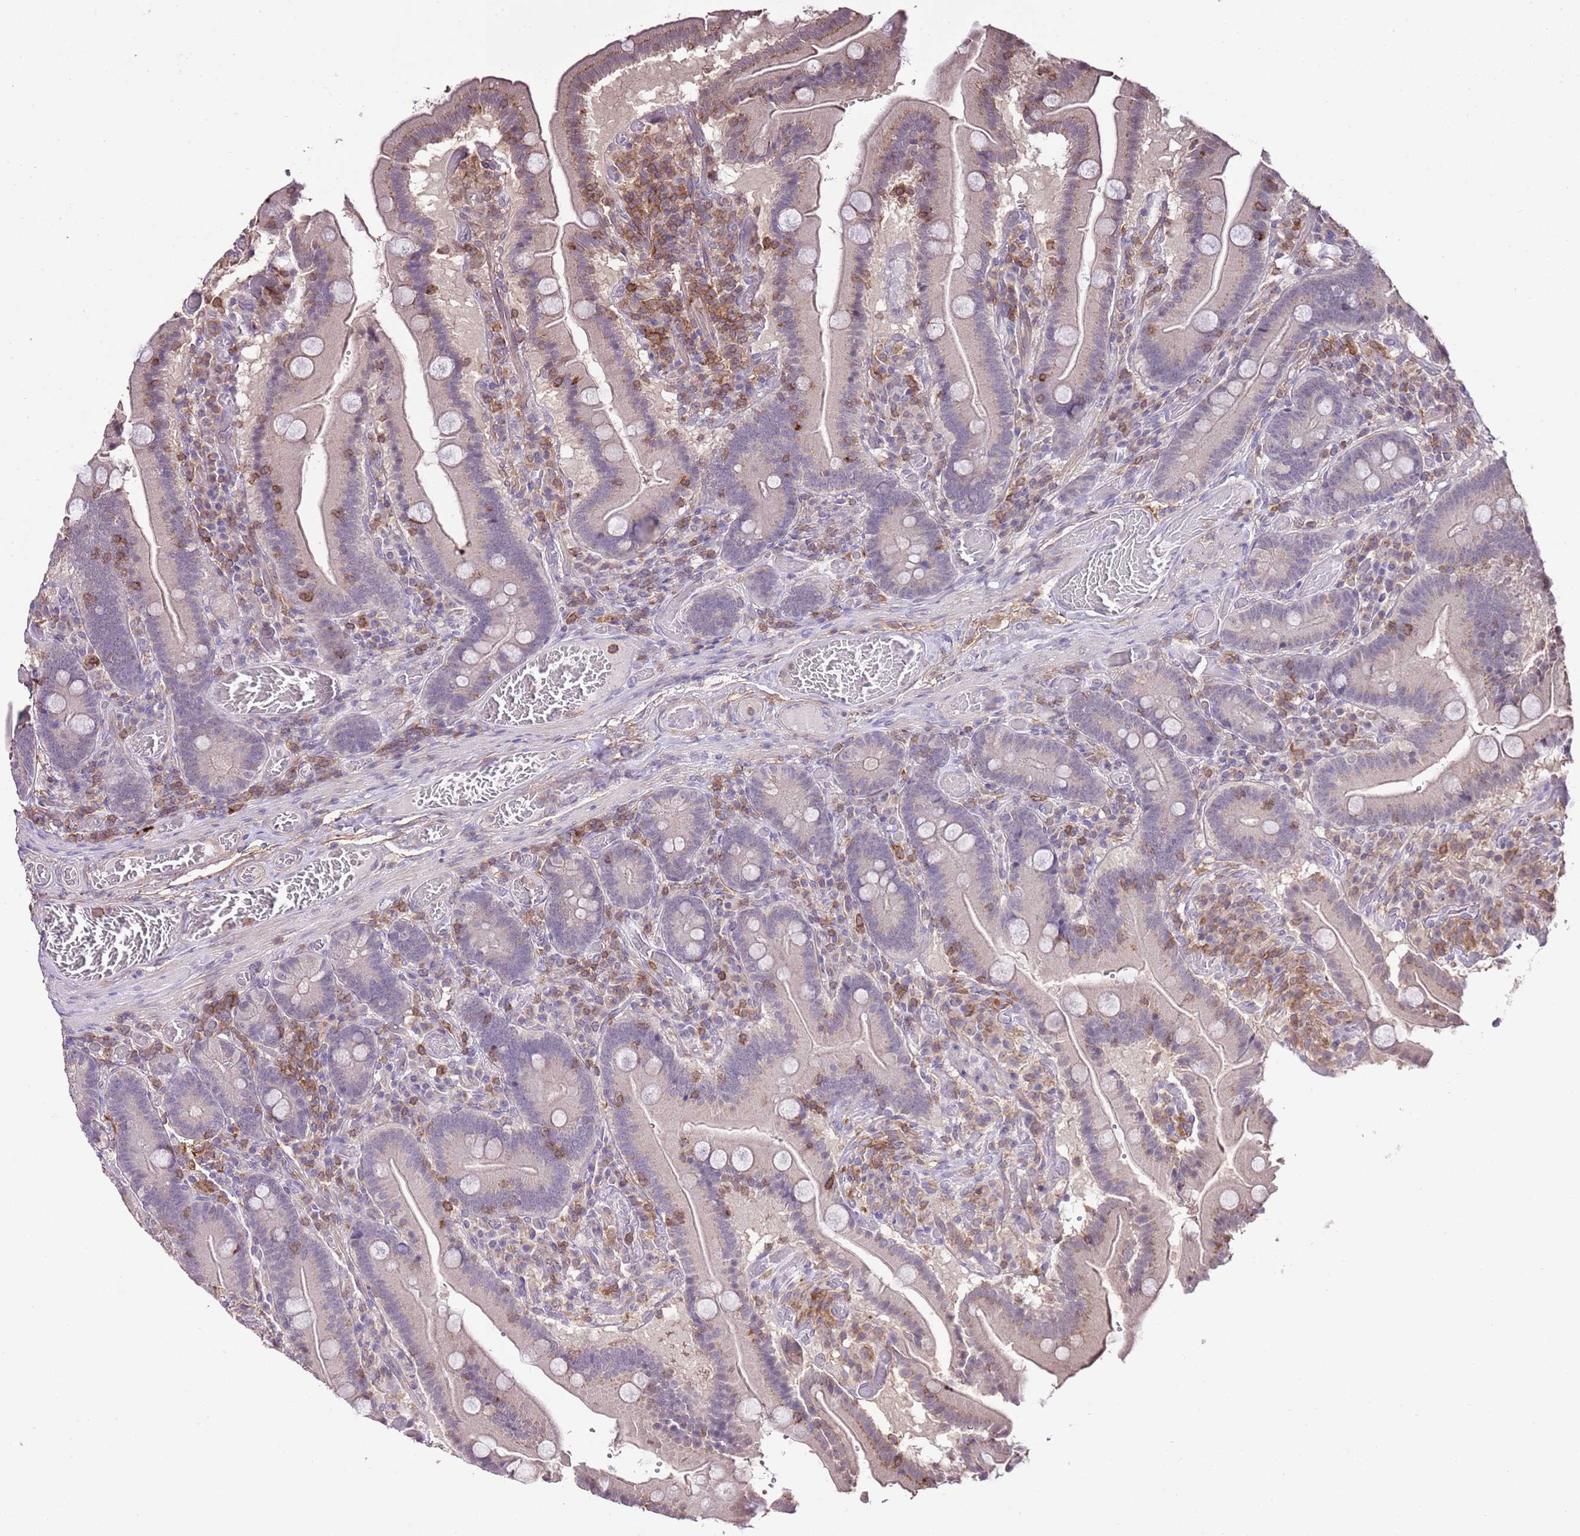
{"staining": {"intensity": "negative", "quantity": "none", "location": "none"}, "tissue": "duodenum", "cell_type": "Glandular cells", "image_type": "normal", "snomed": [{"axis": "morphology", "description": "Normal tissue, NOS"}, {"axis": "topography", "description": "Duodenum"}], "caption": "A high-resolution histopathology image shows IHC staining of benign duodenum, which demonstrates no significant expression in glandular cells. (Immunohistochemistry, brightfield microscopy, high magnification).", "gene": "EFHD1", "patient": {"sex": "female", "age": 62}}